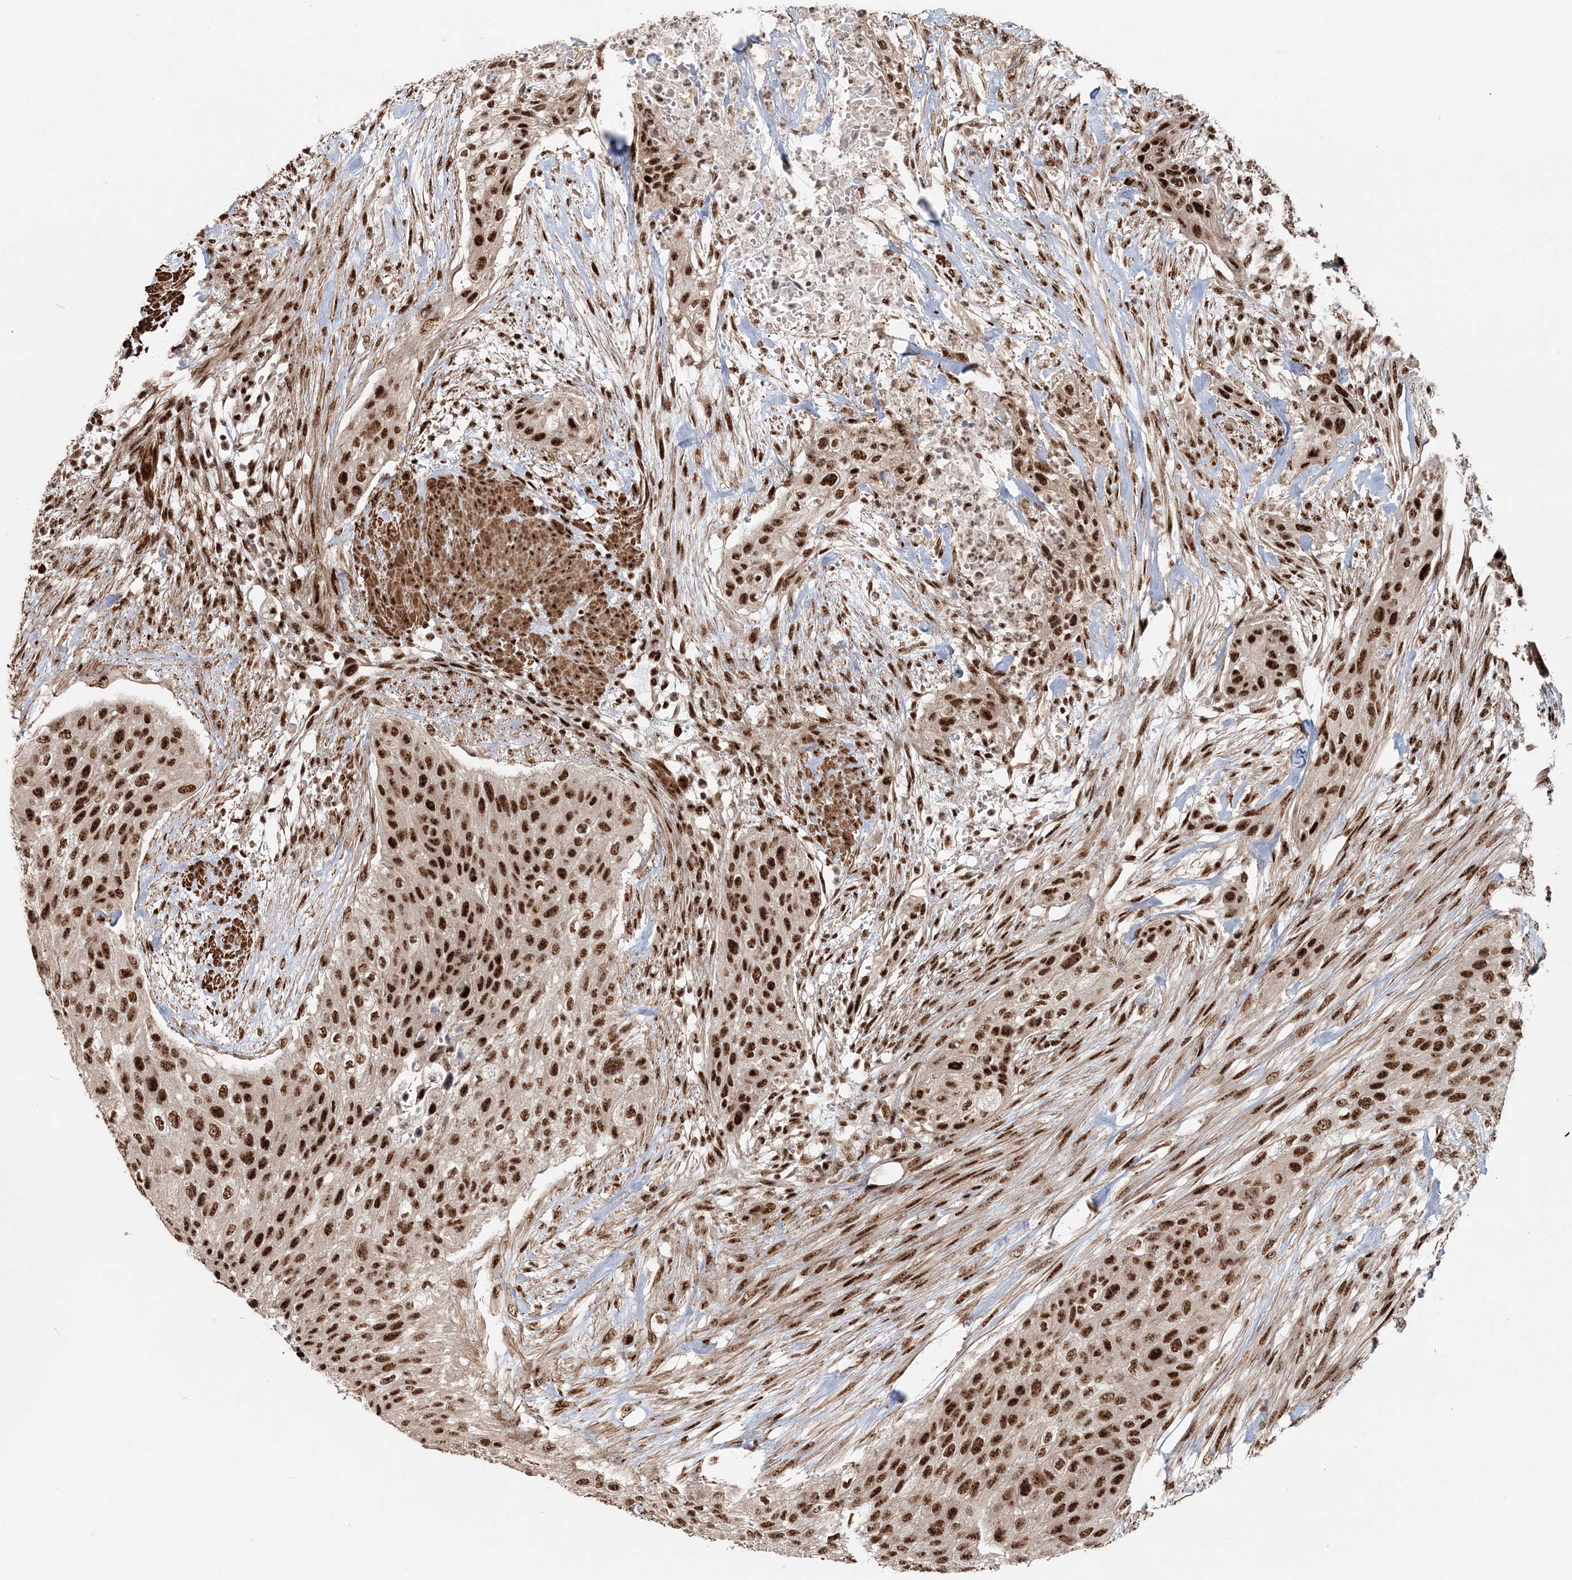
{"staining": {"intensity": "strong", "quantity": ">75%", "location": "nuclear"}, "tissue": "urothelial cancer", "cell_type": "Tumor cells", "image_type": "cancer", "snomed": [{"axis": "morphology", "description": "Urothelial carcinoma, High grade"}, {"axis": "topography", "description": "Urinary bladder"}], "caption": "IHC photomicrograph of neoplastic tissue: high-grade urothelial carcinoma stained using immunohistochemistry (IHC) exhibits high levels of strong protein expression localized specifically in the nuclear of tumor cells, appearing as a nuclear brown color.", "gene": "EXOSC8", "patient": {"sex": "male", "age": 35}}